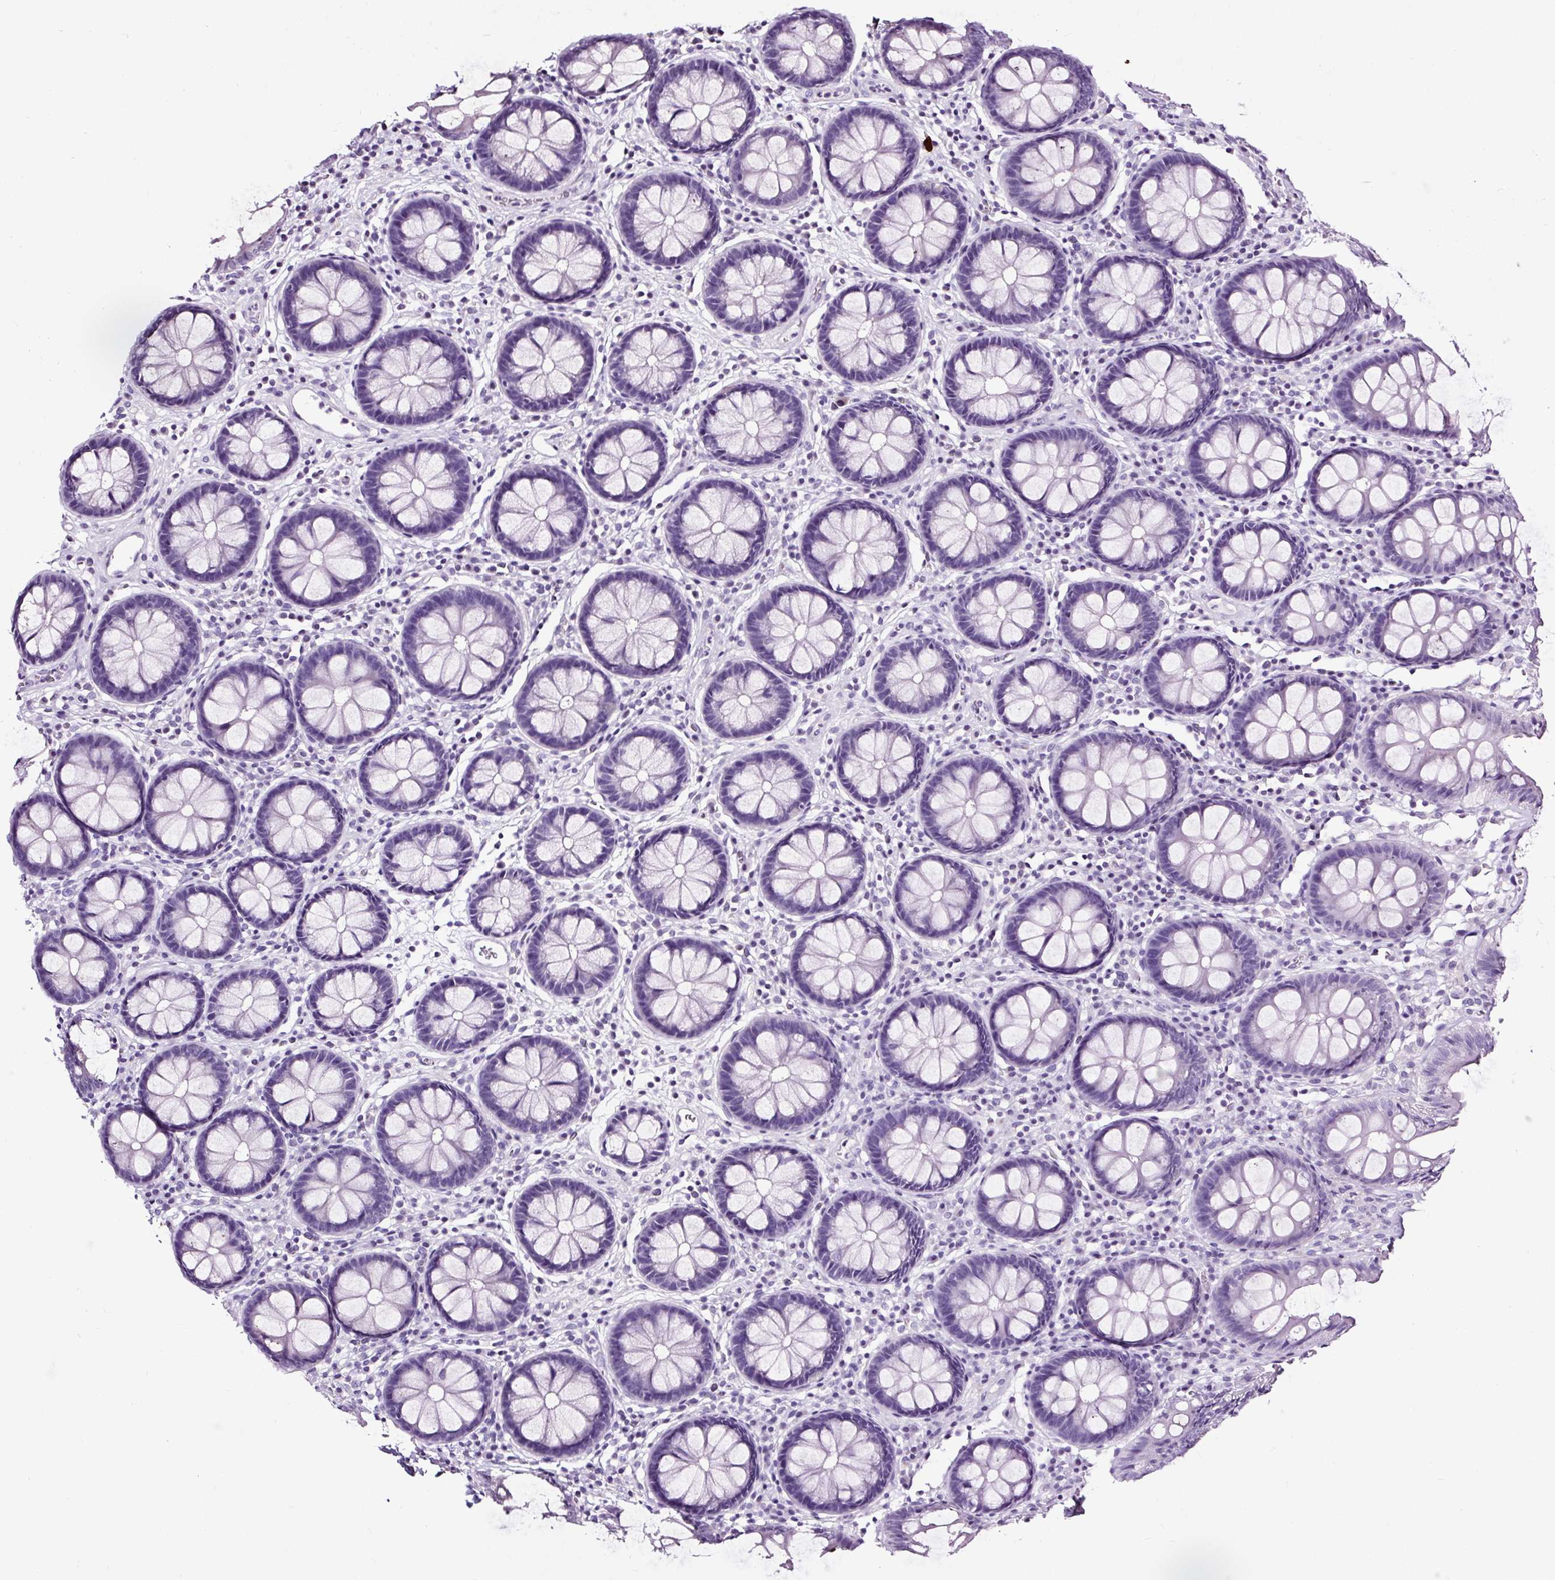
{"staining": {"intensity": "negative", "quantity": "none", "location": "none"}, "tissue": "colon", "cell_type": "Endothelial cells", "image_type": "normal", "snomed": [{"axis": "morphology", "description": "Normal tissue, NOS"}, {"axis": "topography", "description": "Colon"}, {"axis": "topography", "description": "Peripheral nerve tissue"}], "caption": "This is an IHC micrograph of unremarkable human colon. There is no positivity in endothelial cells.", "gene": "NPHS2", "patient": {"sex": "male", "age": 84}}